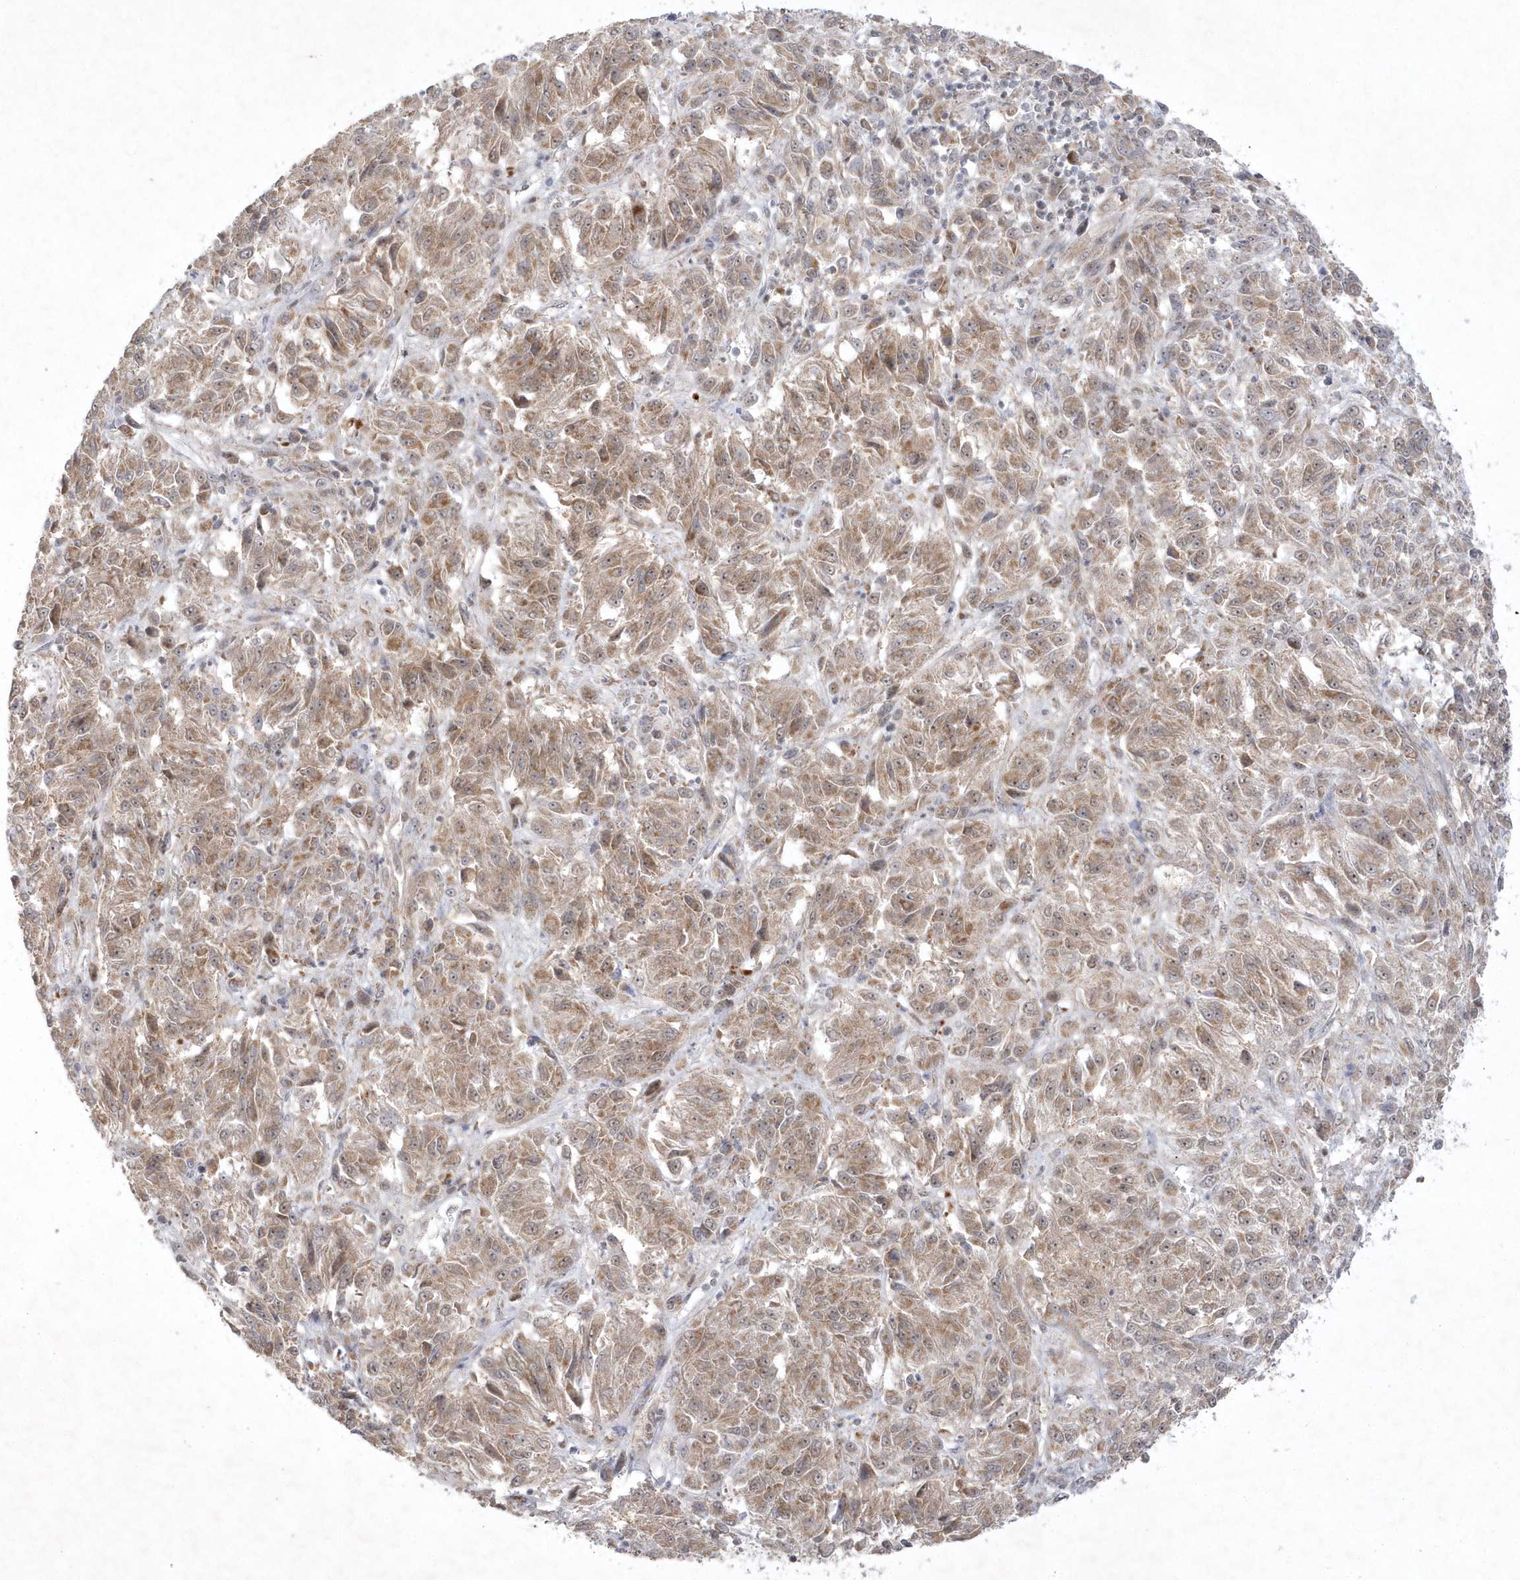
{"staining": {"intensity": "weak", "quantity": ">75%", "location": "cytoplasmic/membranous"}, "tissue": "melanoma", "cell_type": "Tumor cells", "image_type": "cancer", "snomed": [{"axis": "morphology", "description": "Malignant melanoma, Metastatic site"}, {"axis": "topography", "description": "Lung"}], "caption": "This micrograph shows immunohistochemistry (IHC) staining of melanoma, with low weak cytoplasmic/membranous positivity in approximately >75% of tumor cells.", "gene": "CPSF3", "patient": {"sex": "male", "age": 64}}